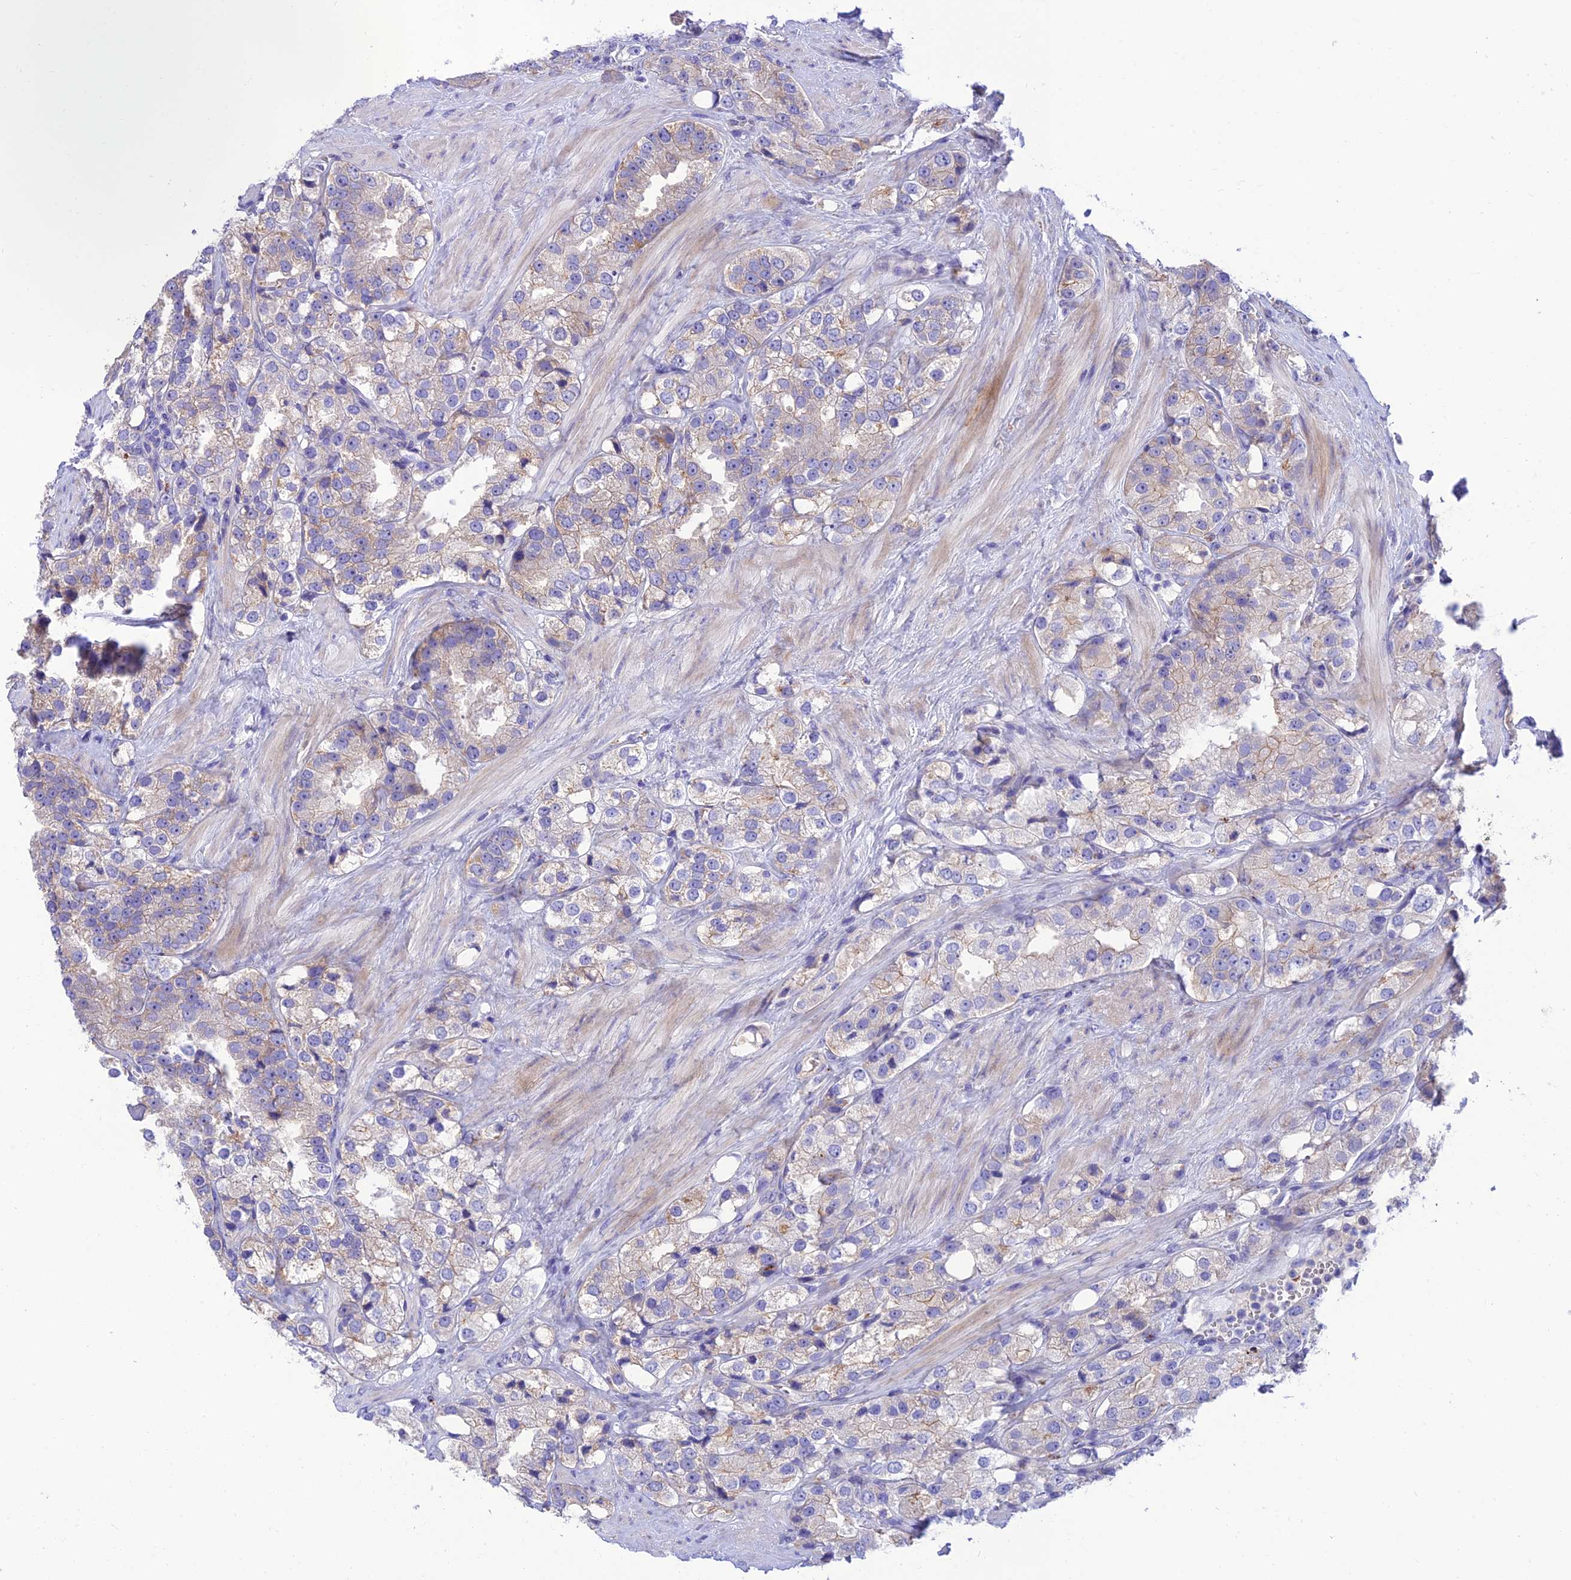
{"staining": {"intensity": "weak", "quantity": "<25%", "location": "cytoplasmic/membranous"}, "tissue": "prostate cancer", "cell_type": "Tumor cells", "image_type": "cancer", "snomed": [{"axis": "morphology", "description": "Adenocarcinoma, NOS"}, {"axis": "topography", "description": "Prostate"}], "caption": "Tumor cells are negative for brown protein staining in prostate cancer.", "gene": "CCDC157", "patient": {"sex": "male", "age": 79}}